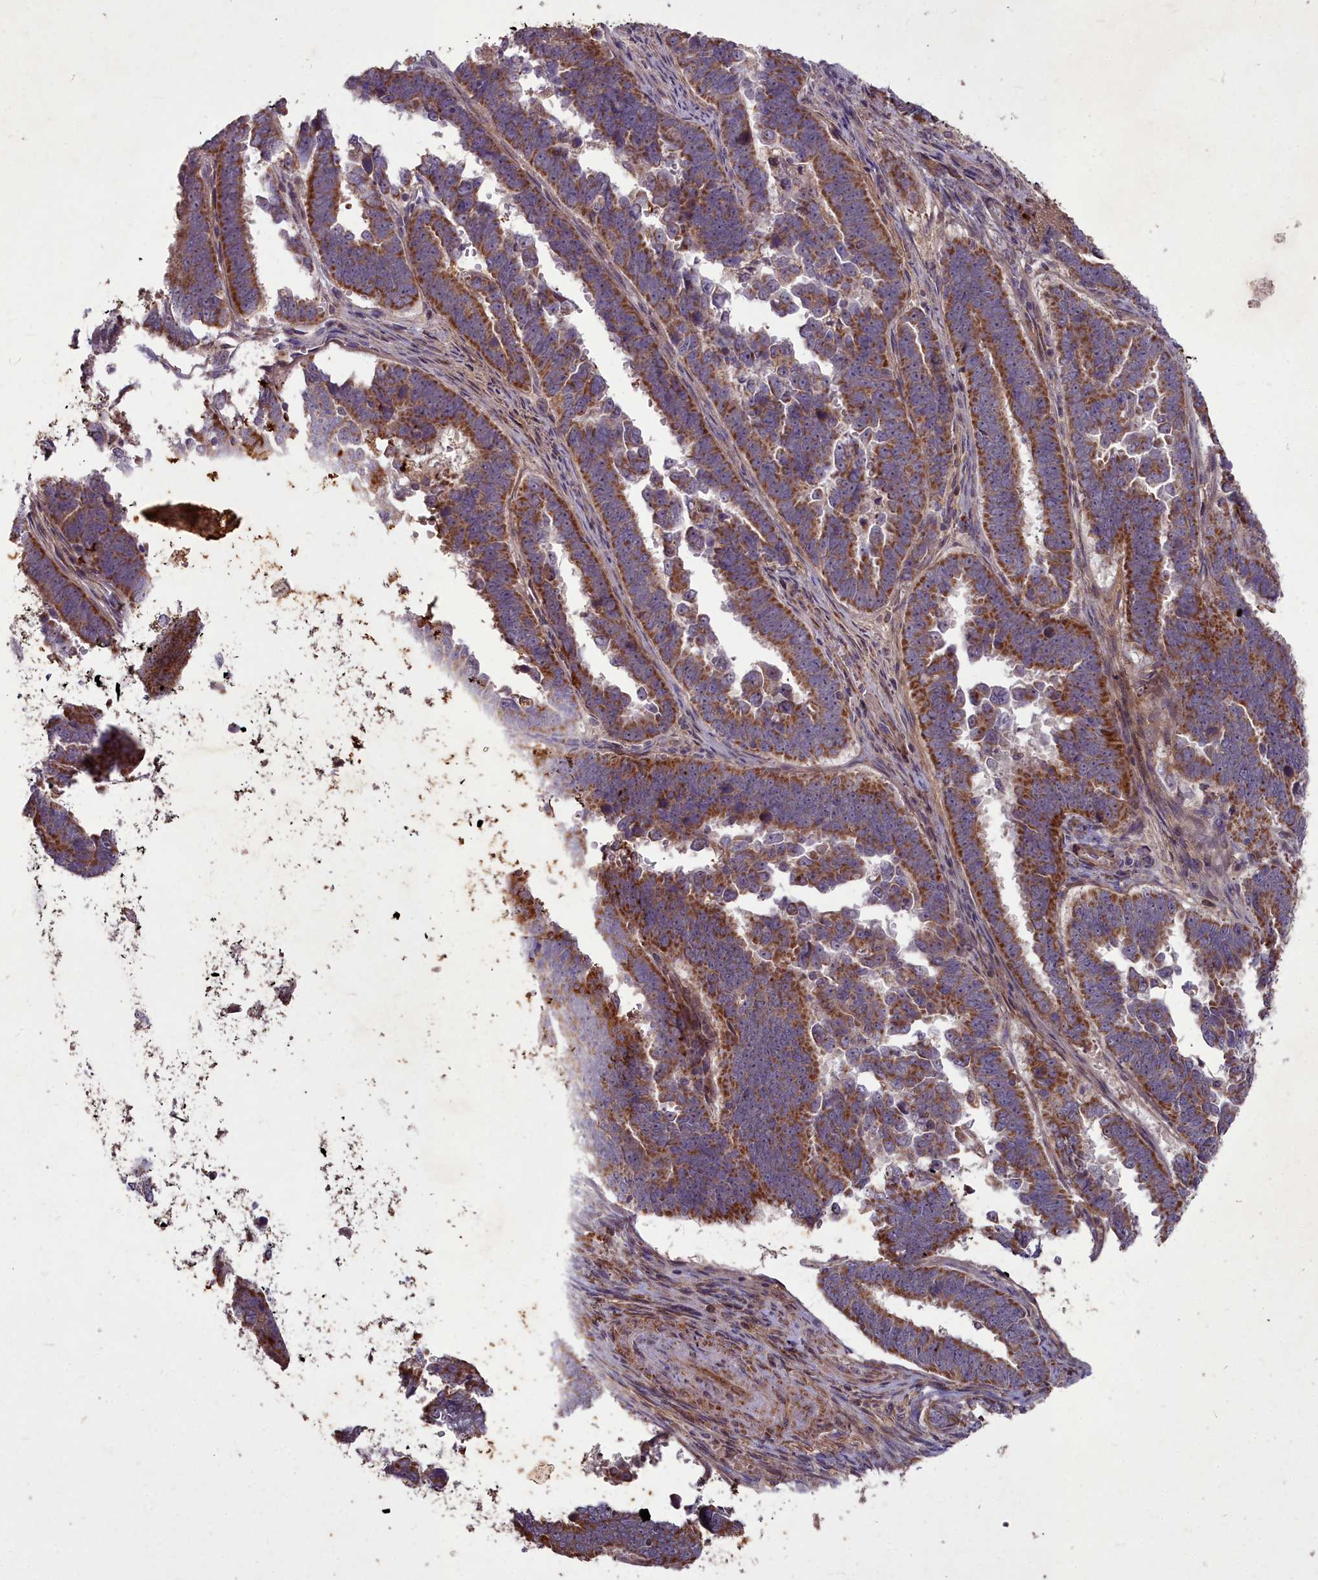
{"staining": {"intensity": "strong", "quantity": ">75%", "location": "cytoplasmic/membranous"}, "tissue": "endometrial cancer", "cell_type": "Tumor cells", "image_type": "cancer", "snomed": [{"axis": "morphology", "description": "Adenocarcinoma, NOS"}, {"axis": "topography", "description": "Endometrium"}], "caption": "Endometrial adenocarcinoma stained with DAB immunohistochemistry shows high levels of strong cytoplasmic/membranous expression in approximately >75% of tumor cells.", "gene": "COX11", "patient": {"sex": "female", "age": 75}}